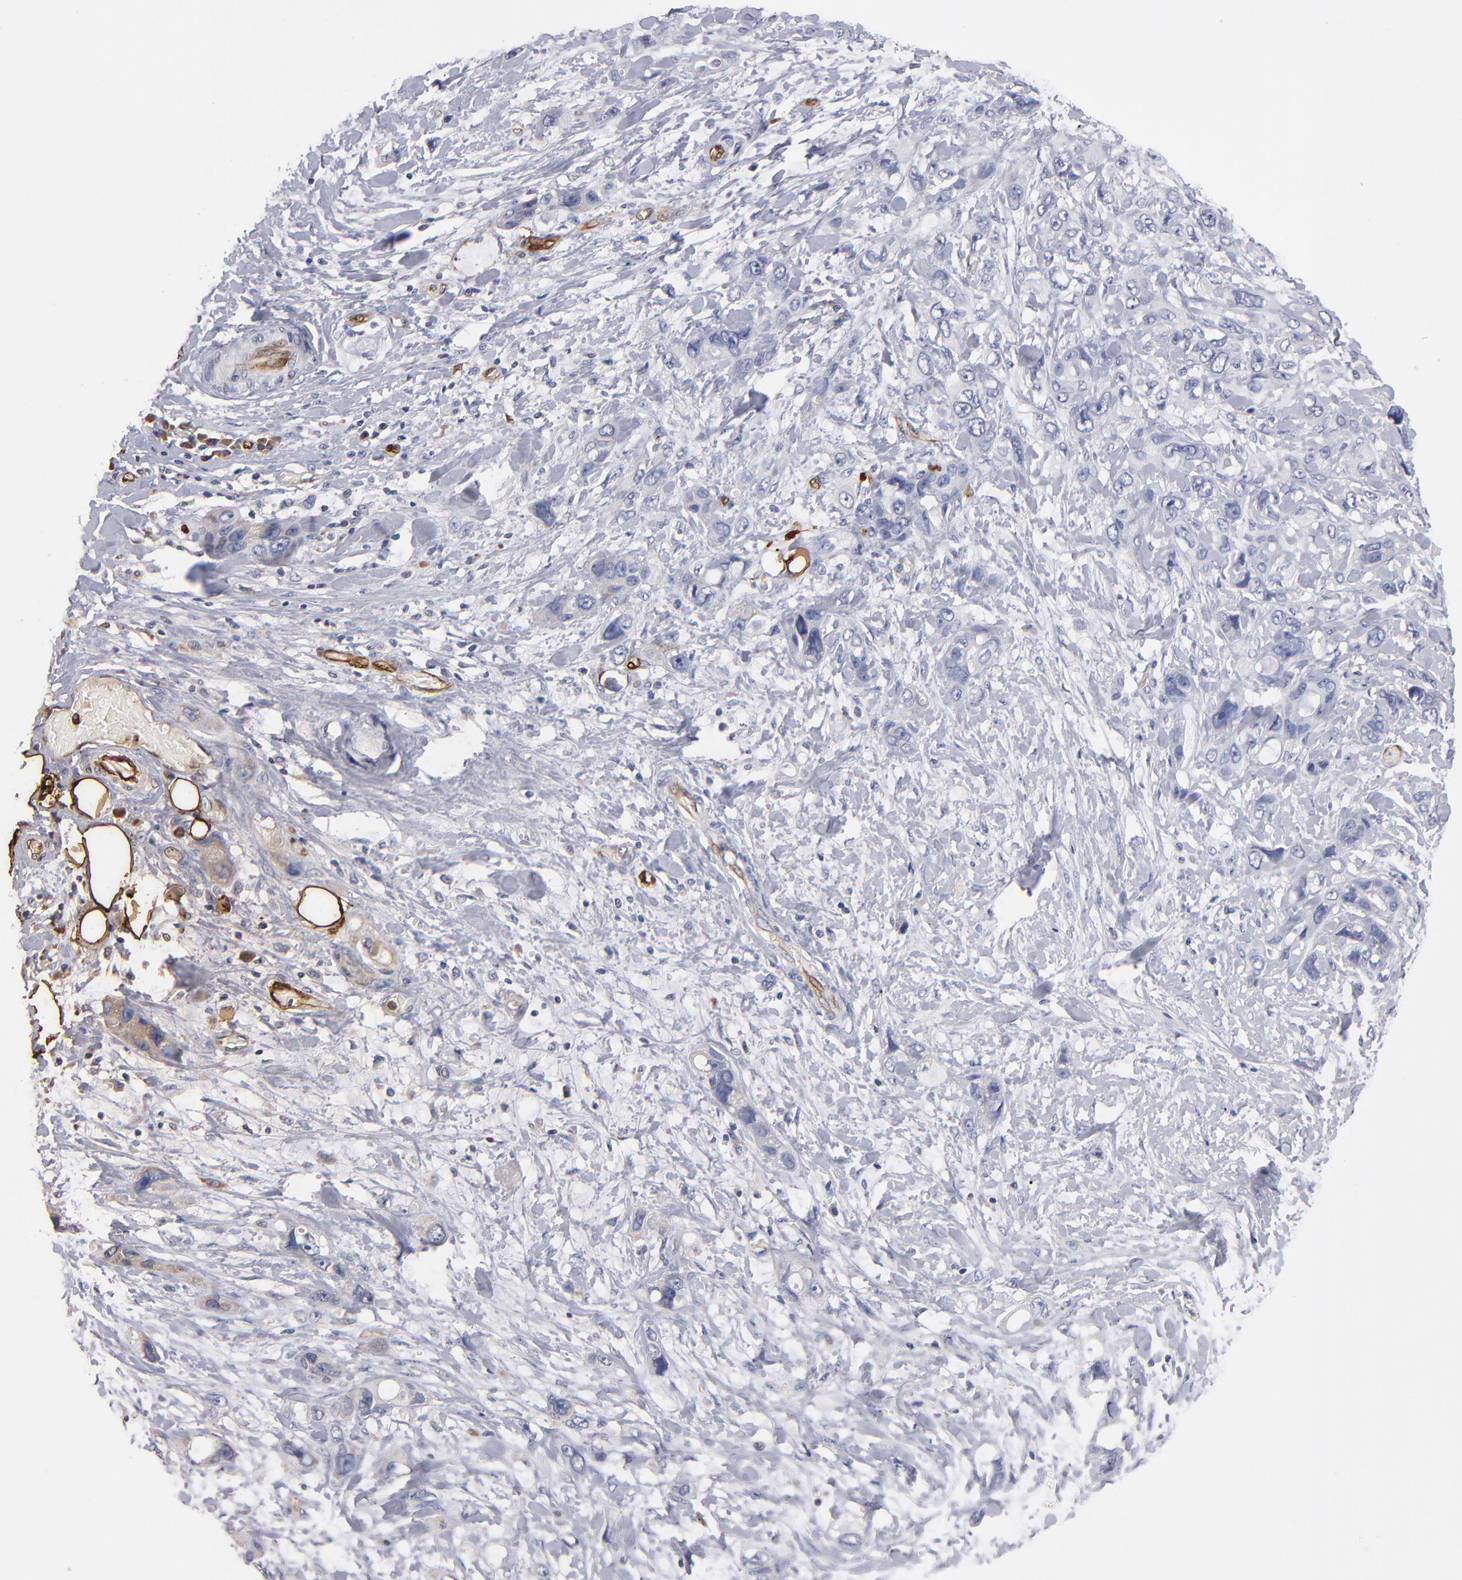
{"staining": {"intensity": "weak", "quantity": "<25%", "location": "cytoplasmic/membranous"}, "tissue": "stomach cancer", "cell_type": "Tumor cells", "image_type": "cancer", "snomed": [{"axis": "morphology", "description": "Adenocarcinoma, NOS"}, {"axis": "topography", "description": "Stomach, upper"}], "caption": "A high-resolution histopathology image shows immunohistochemistry (IHC) staining of stomach cancer, which reveals no significant staining in tumor cells. Brightfield microscopy of immunohistochemistry (IHC) stained with DAB (brown) and hematoxylin (blue), captured at high magnification.", "gene": "FABP4", "patient": {"sex": "male", "age": 47}}